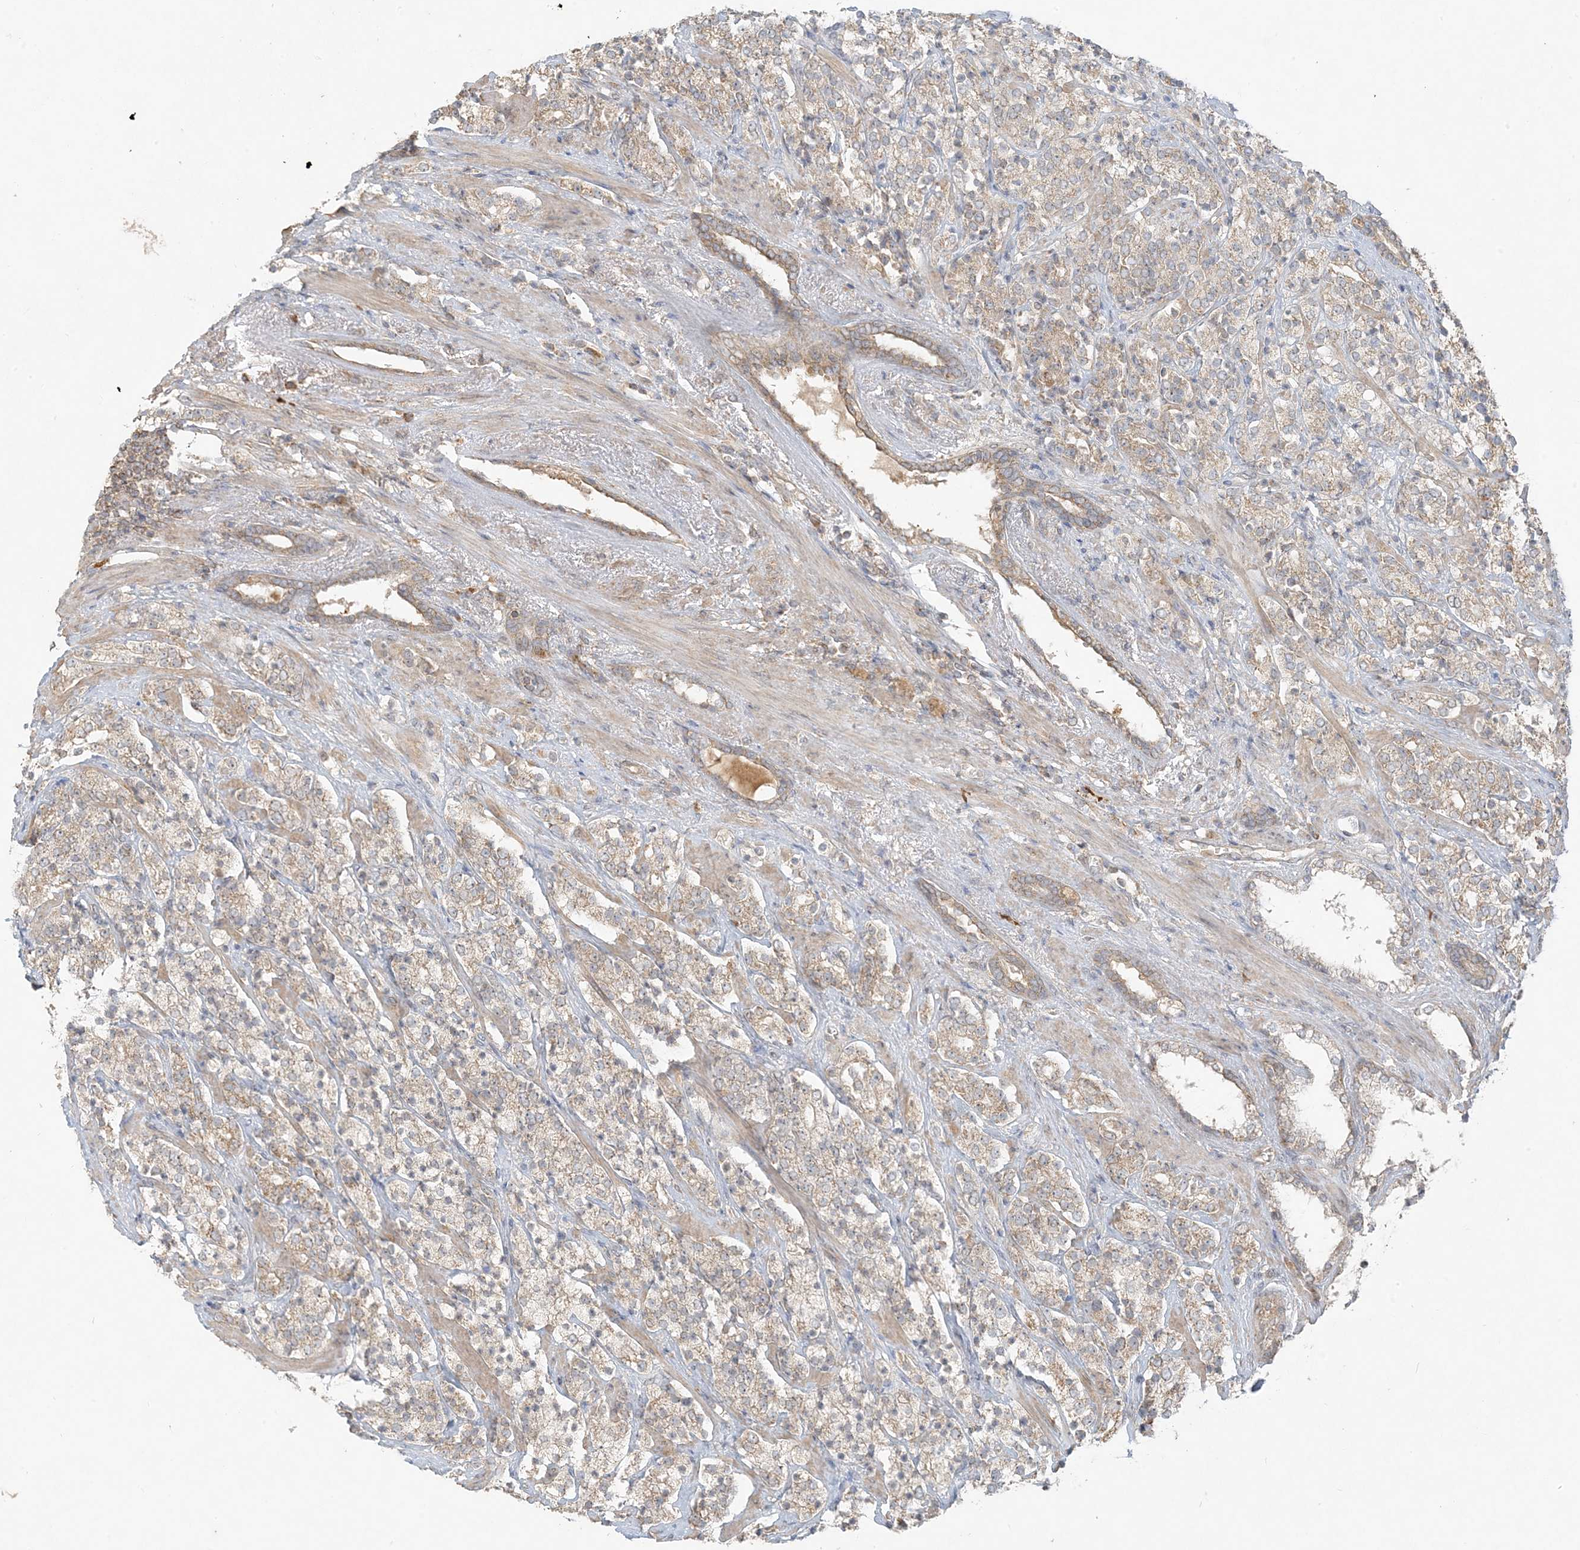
{"staining": {"intensity": "moderate", "quantity": ">75%", "location": "cytoplasmic/membranous"}, "tissue": "prostate cancer", "cell_type": "Tumor cells", "image_type": "cancer", "snomed": [{"axis": "morphology", "description": "Adenocarcinoma, High grade"}, {"axis": "topography", "description": "Prostate"}], "caption": "A brown stain shows moderate cytoplasmic/membranous staining of a protein in prostate cancer (adenocarcinoma (high-grade)) tumor cells.", "gene": "MCOLN1", "patient": {"sex": "male", "age": 71}}